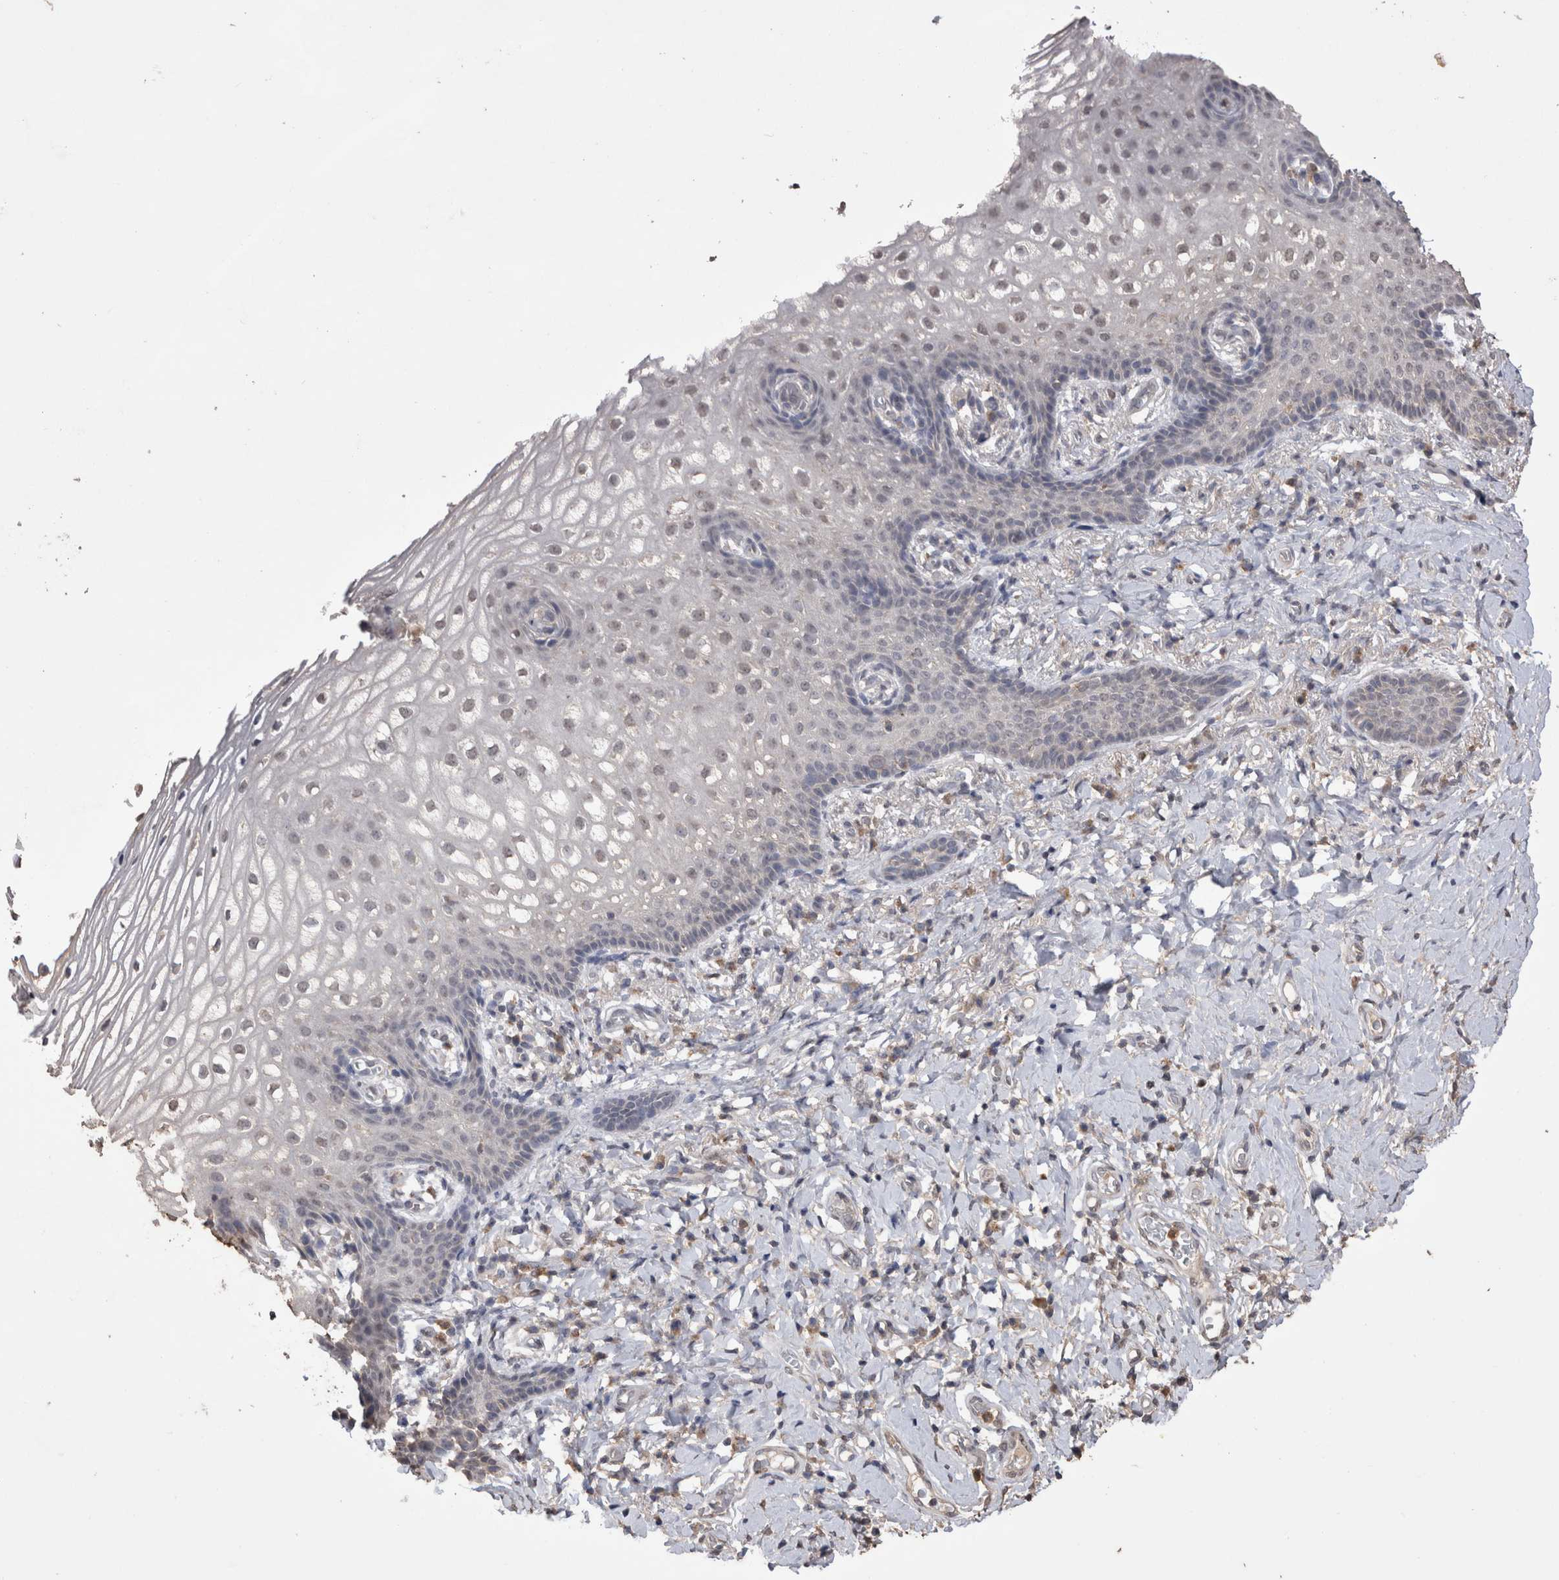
{"staining": {"intensity": "weak", "quantity": "<25%", "location": "nuclear"}, "tissue": "vagina", "cell_type": "Squamous epithelial cells", "image_type": "normal", "snomed": [{"axis": "morphology", "description": "Normal tissue, NOS"}, {"axis": "topography", "description": "Vagina"}], "caption": "Squamous epithelial cells are negative for protein expression in benign human vagina.", "gene": "GRK5", "patient": {"sex": "female", "age": 60}}